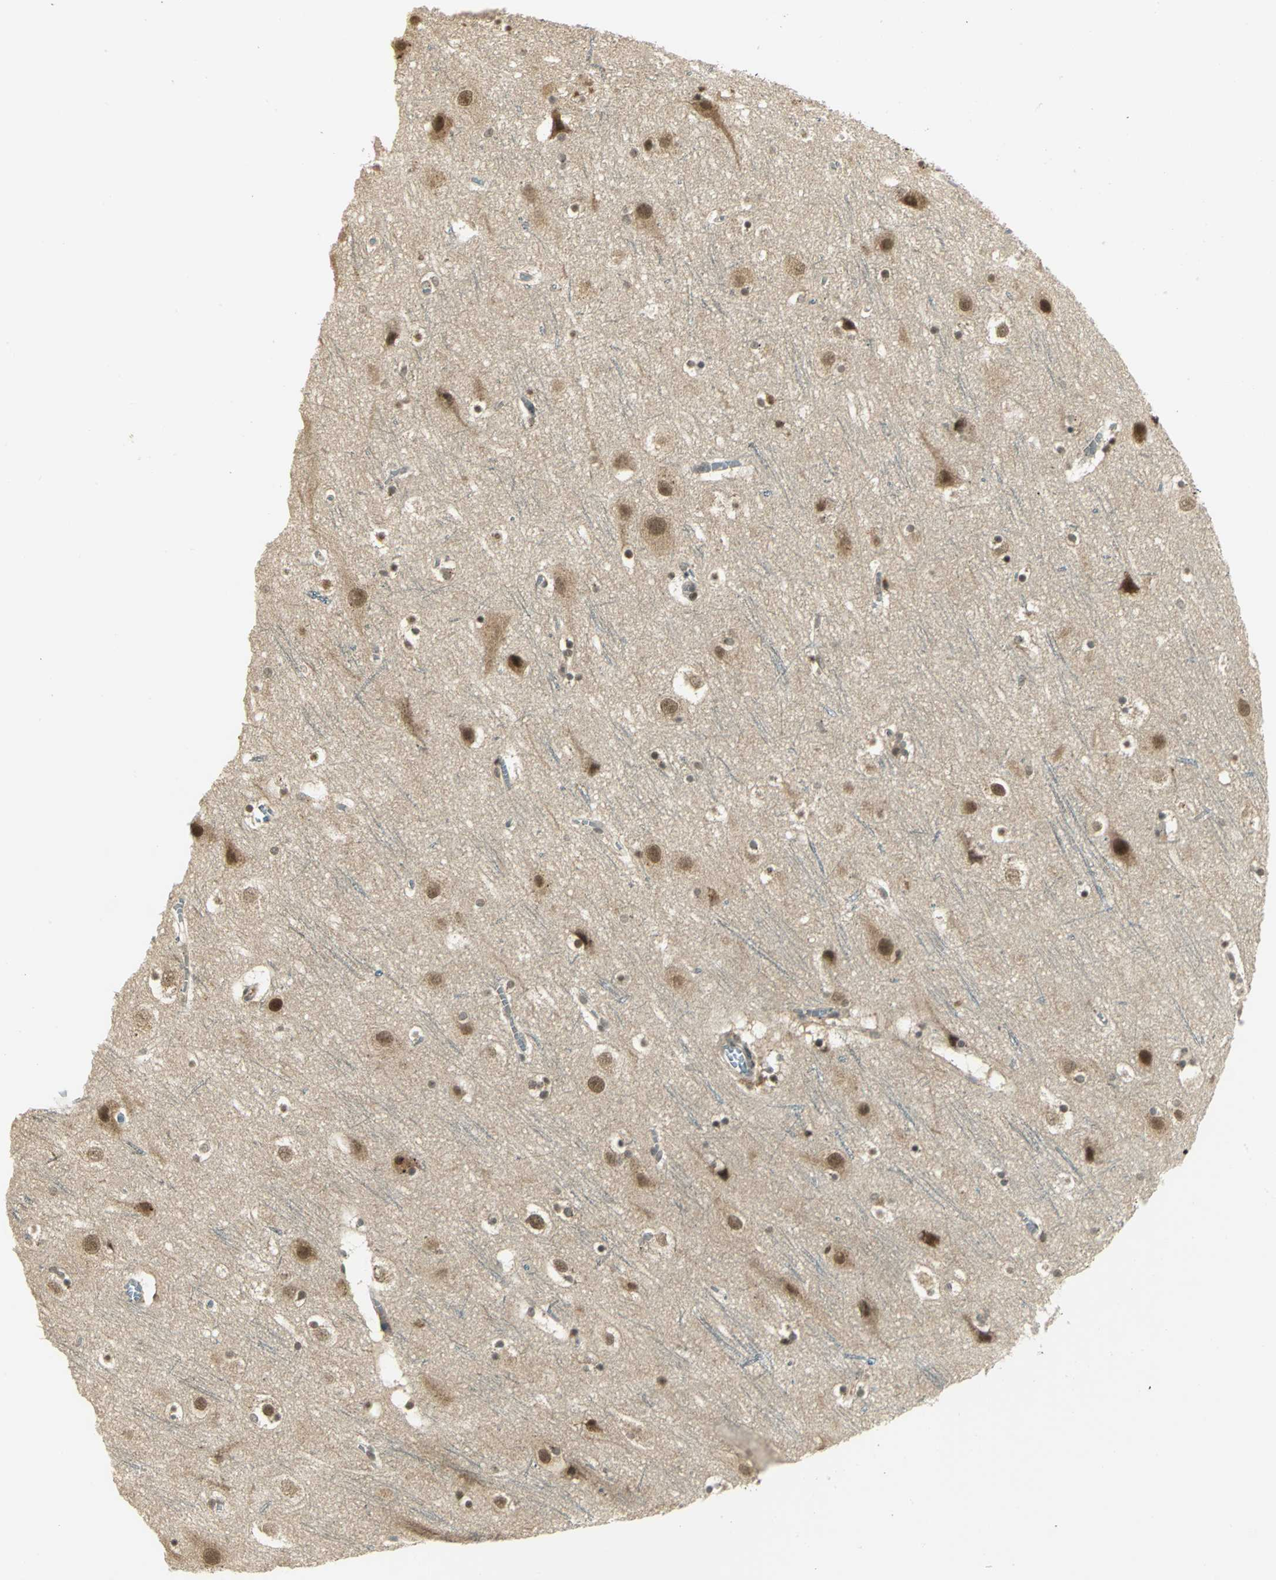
{"staining": {"intensity": "negative", "quantity": "none", "location": "none"}, "tissue": "cerebral cortex", "cell_type": "Endothelial cells", "image_type": "normal", "snomed": [{"axis": "morphology", "description": "Normal tissue, NOS"}, {"axis": "topography", "description": "Cerebral cortex"}], "caption": "This is a photomicrograph of immunohistochemistry (IHC) staining of unremarkable cerebral cortex, which shows no staining in endothelial cells.", "gene": "CDC34", "patient": {"sex": "male", "age": 45}}